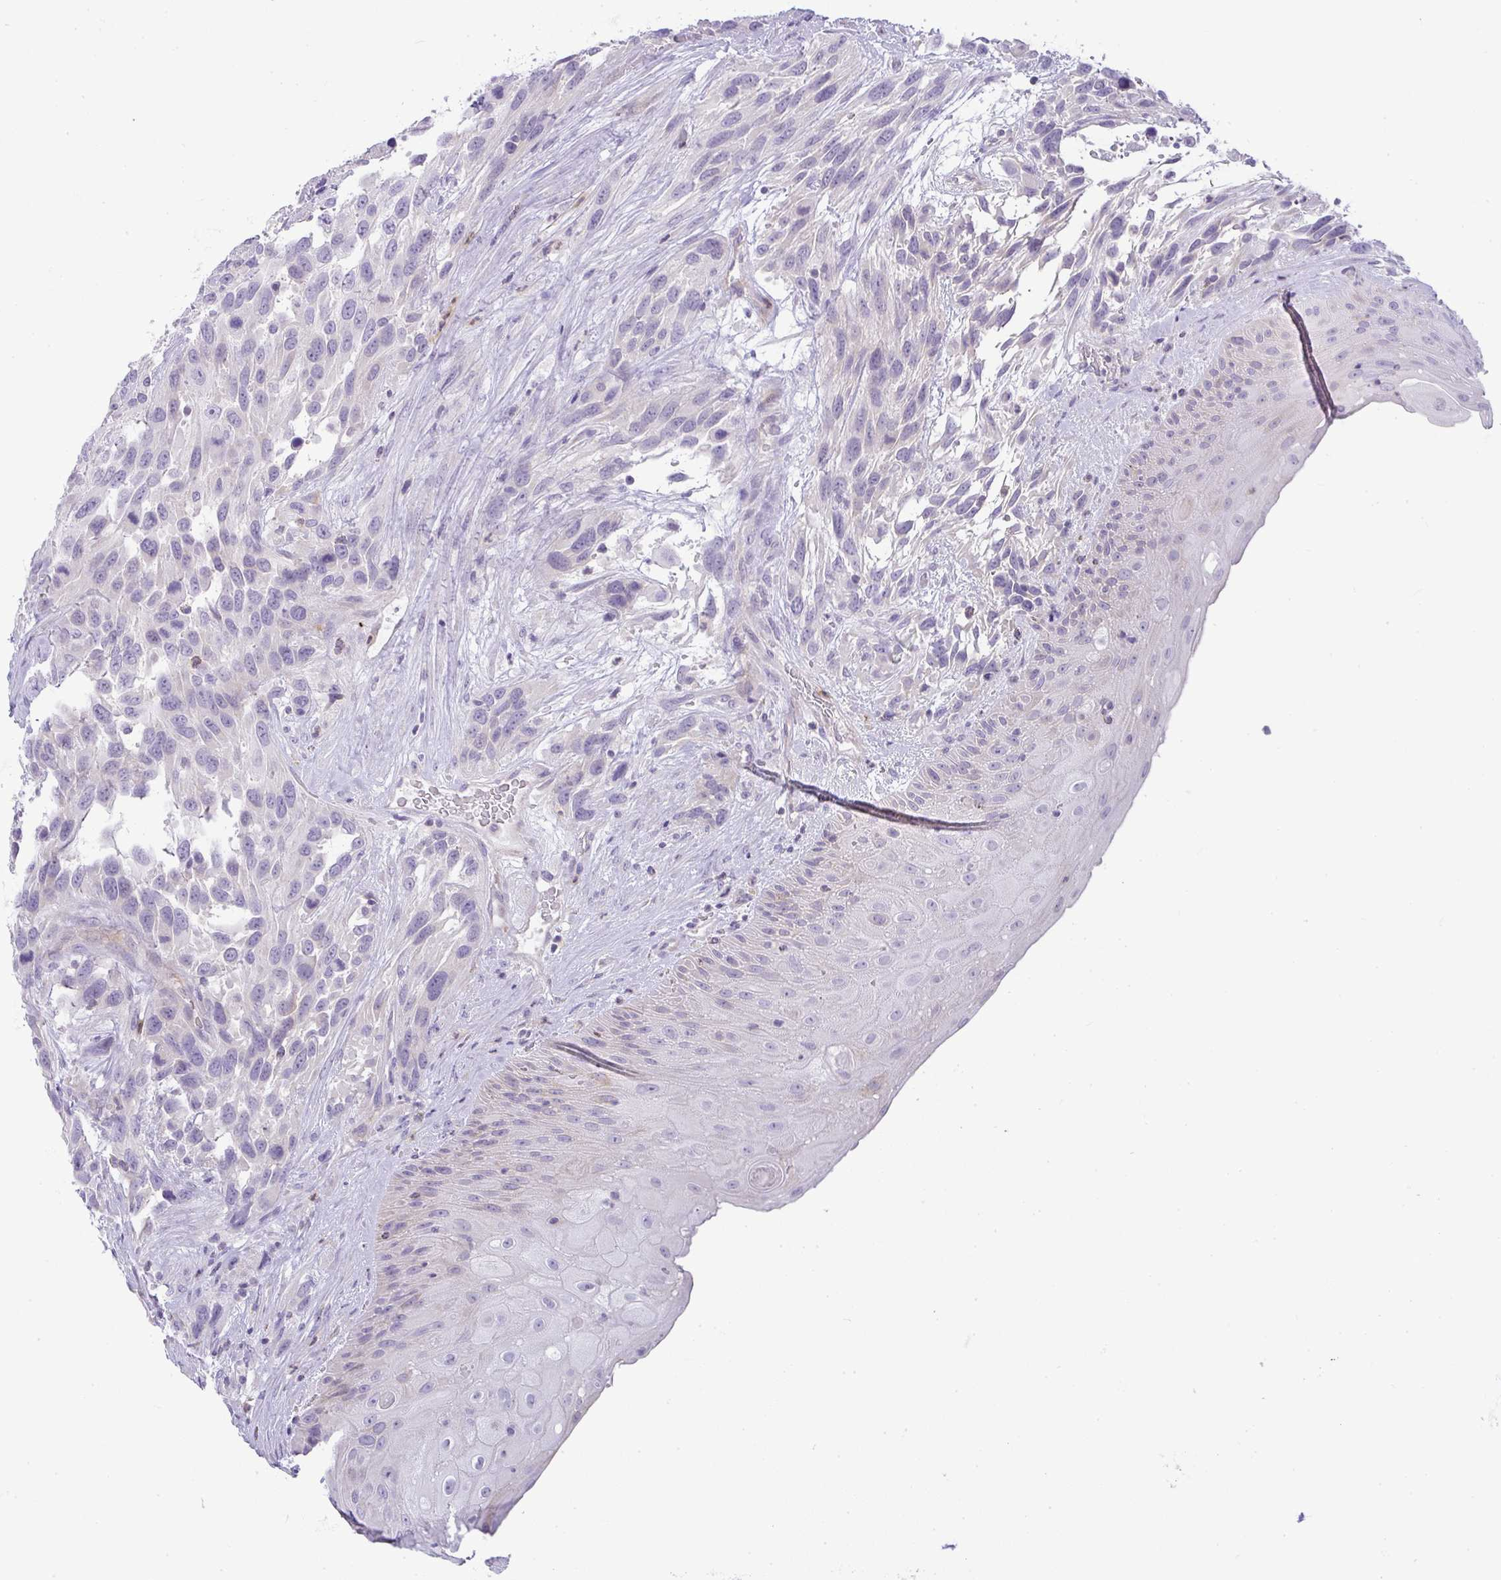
{"staining": {"intensity": "negative", "quantity": "none", "location": "none"}, "tissue": "urothelial cancer", "cell_type": "Tumor cells", "image_type": "cancer", "snomed": [{"axis": "morphology", "description": "Urothelial carcinoma, High grade"}, {"axis": "topography", "description": "Urinary bladder"}], "caption": "Tumor cells are negative for protein expression in human urothelial carcinoma (high-grade).", "gene": "LIPE", "patient": {"sex": "female", "age": 70}}